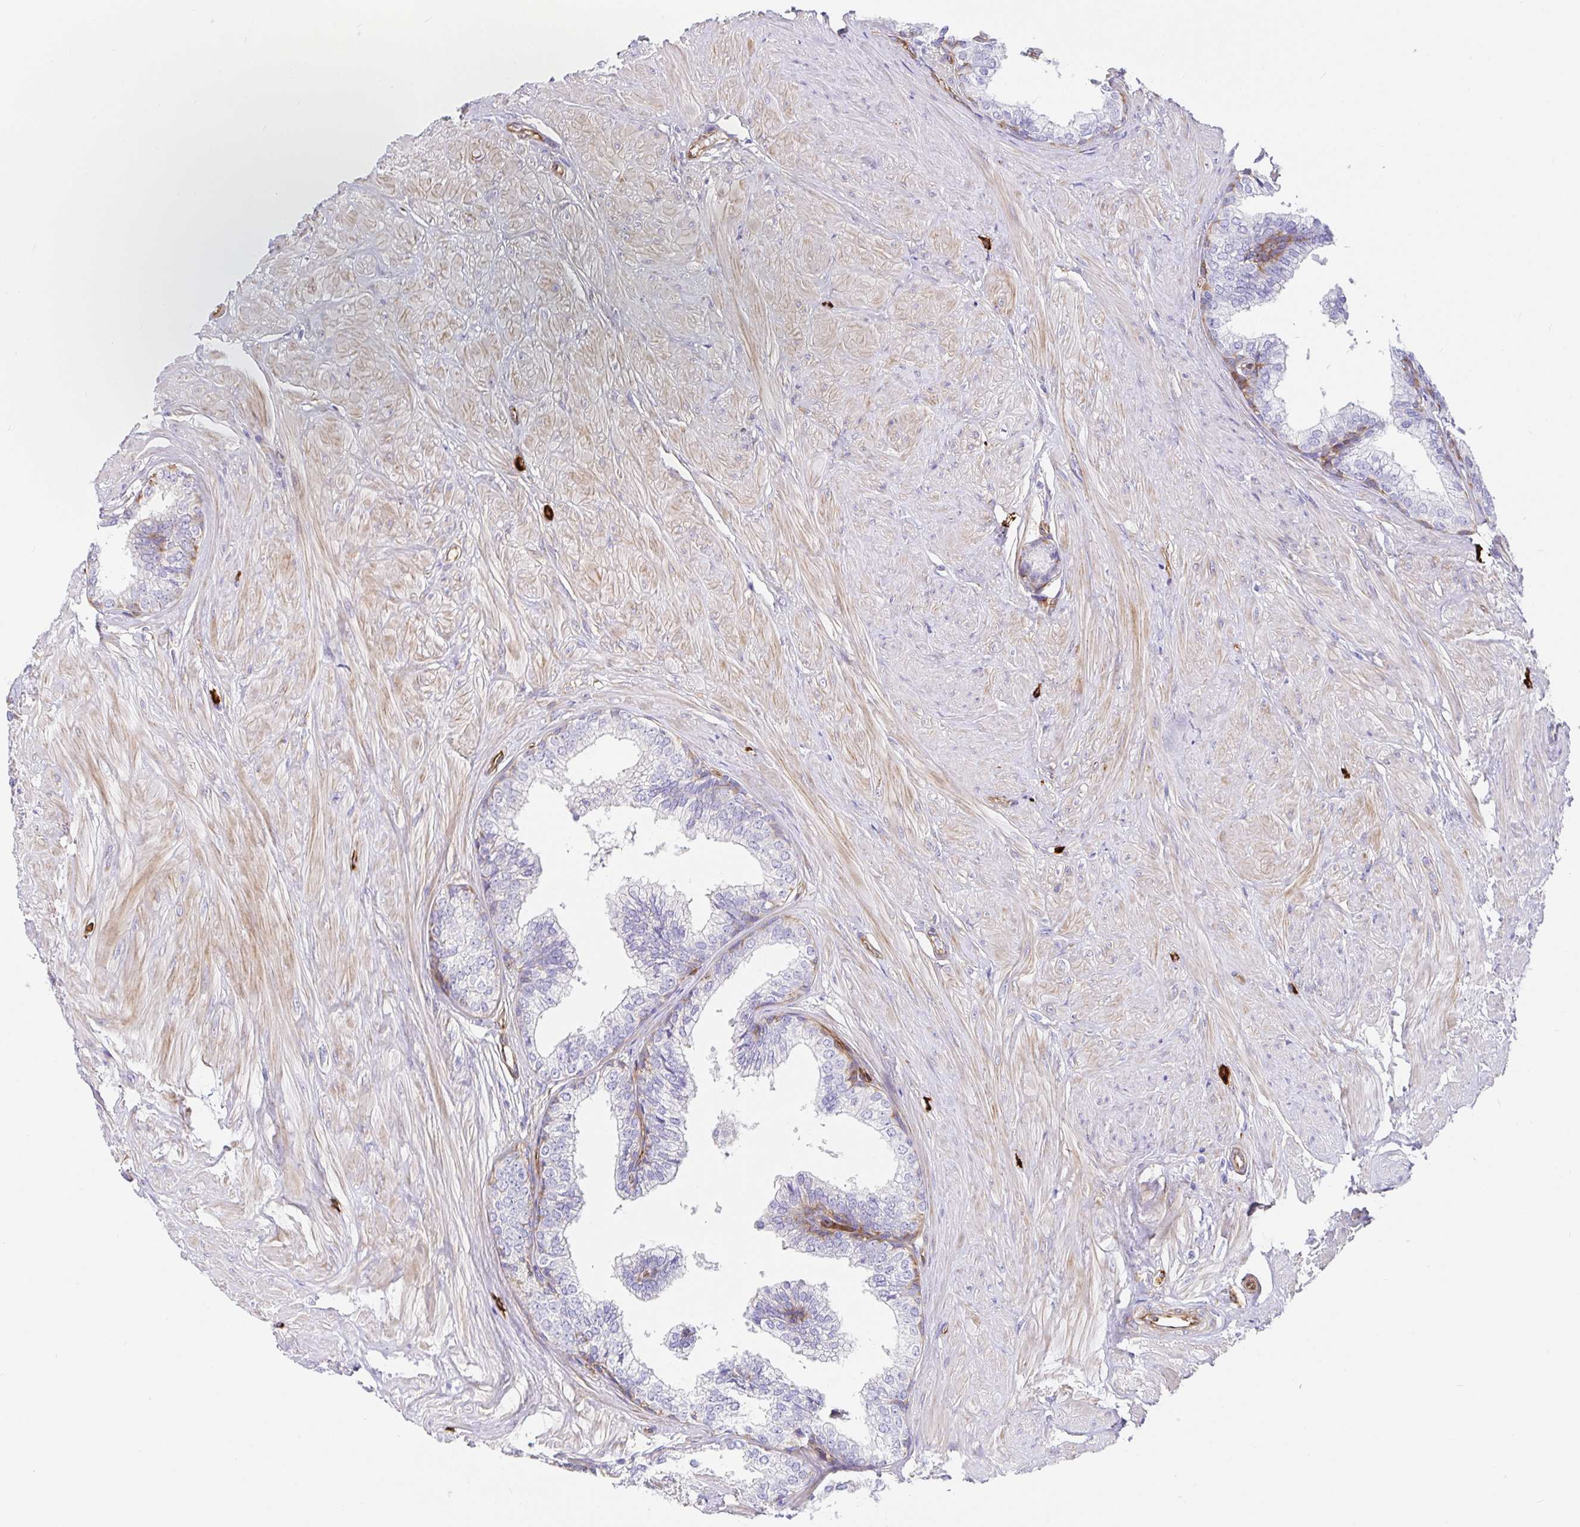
{"staining": {"intensity": "negative", "quantity": "none", "location": "none"}, "tissue": "prostate", "cell_type": "Glandular cells", "image_type": "normal", "snomed": [{"axis": "morphology", "description": "Normal tissue, NOS"}, {"axis": "topography", "description": "Prostate"}, {"axis": "topography", "description": "Peripheral nerve tissue"}], "caption": "A high-resolution image shows immunohistochemistry staining of normal prostate, which exhibits no significant staining in glandular cells.", "gene": "DOCK1", "patient": {"sex": "male", "age": 55}}